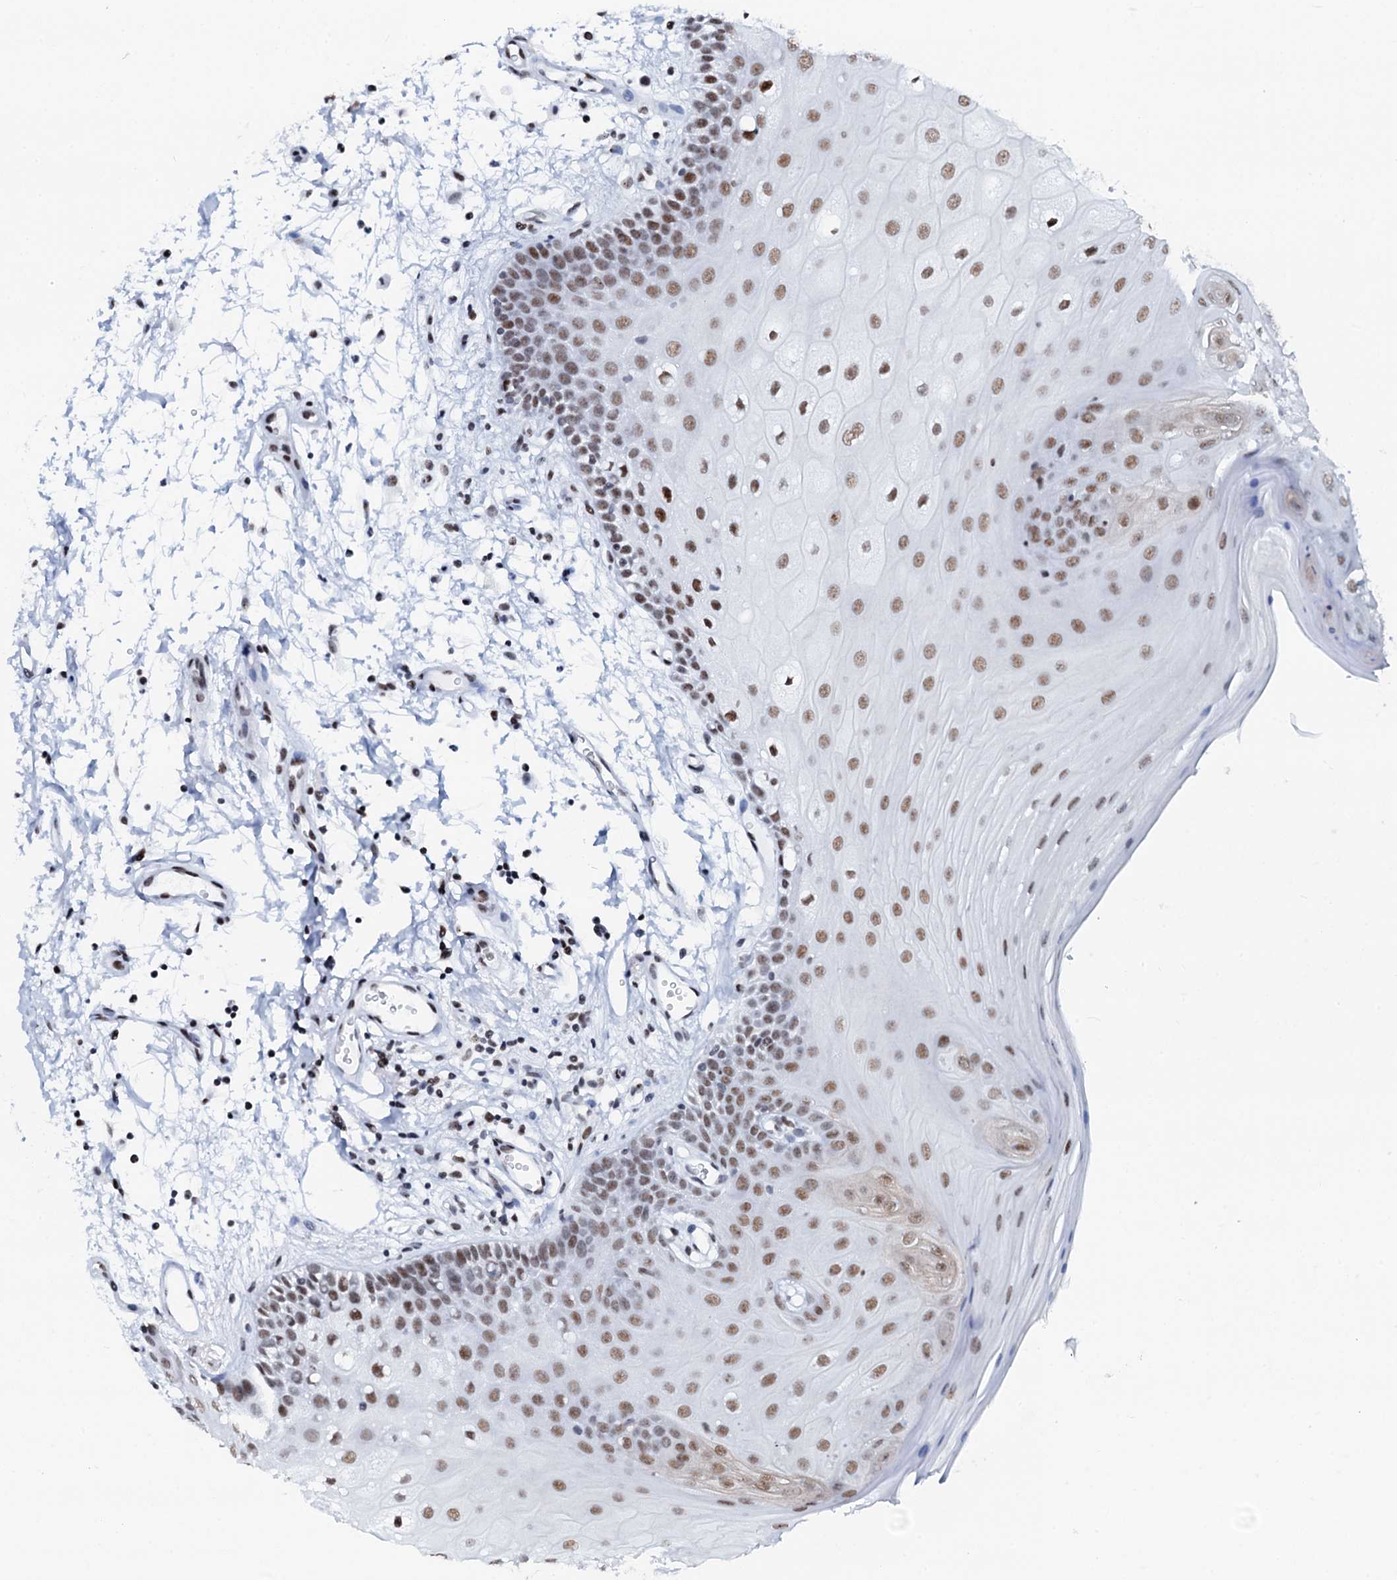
{"staining": {"intensity": "moderate", "quantity": ">75%", "location": "nuclear"}, "tissue": "oral mucosa", "cell_type": "Squamous epithelial cells", "image_type": "normal", "snomed": [{"axis": "morphology", "description": "Normal tissue, NOS"}, {"axis": "topography", "description": "Oral tissue"}, {"axis": "topography", "description": "Tounge, NOS"}], "caption": "Immunohistochemical staining of unremarkable human oral mucosa shows >75% levels of moderate nuclear protein staining in approximately >75% of squamous epithelial cells.", "gene": "NKAPD1", "patient": {"sex": "female", "age": 73}}